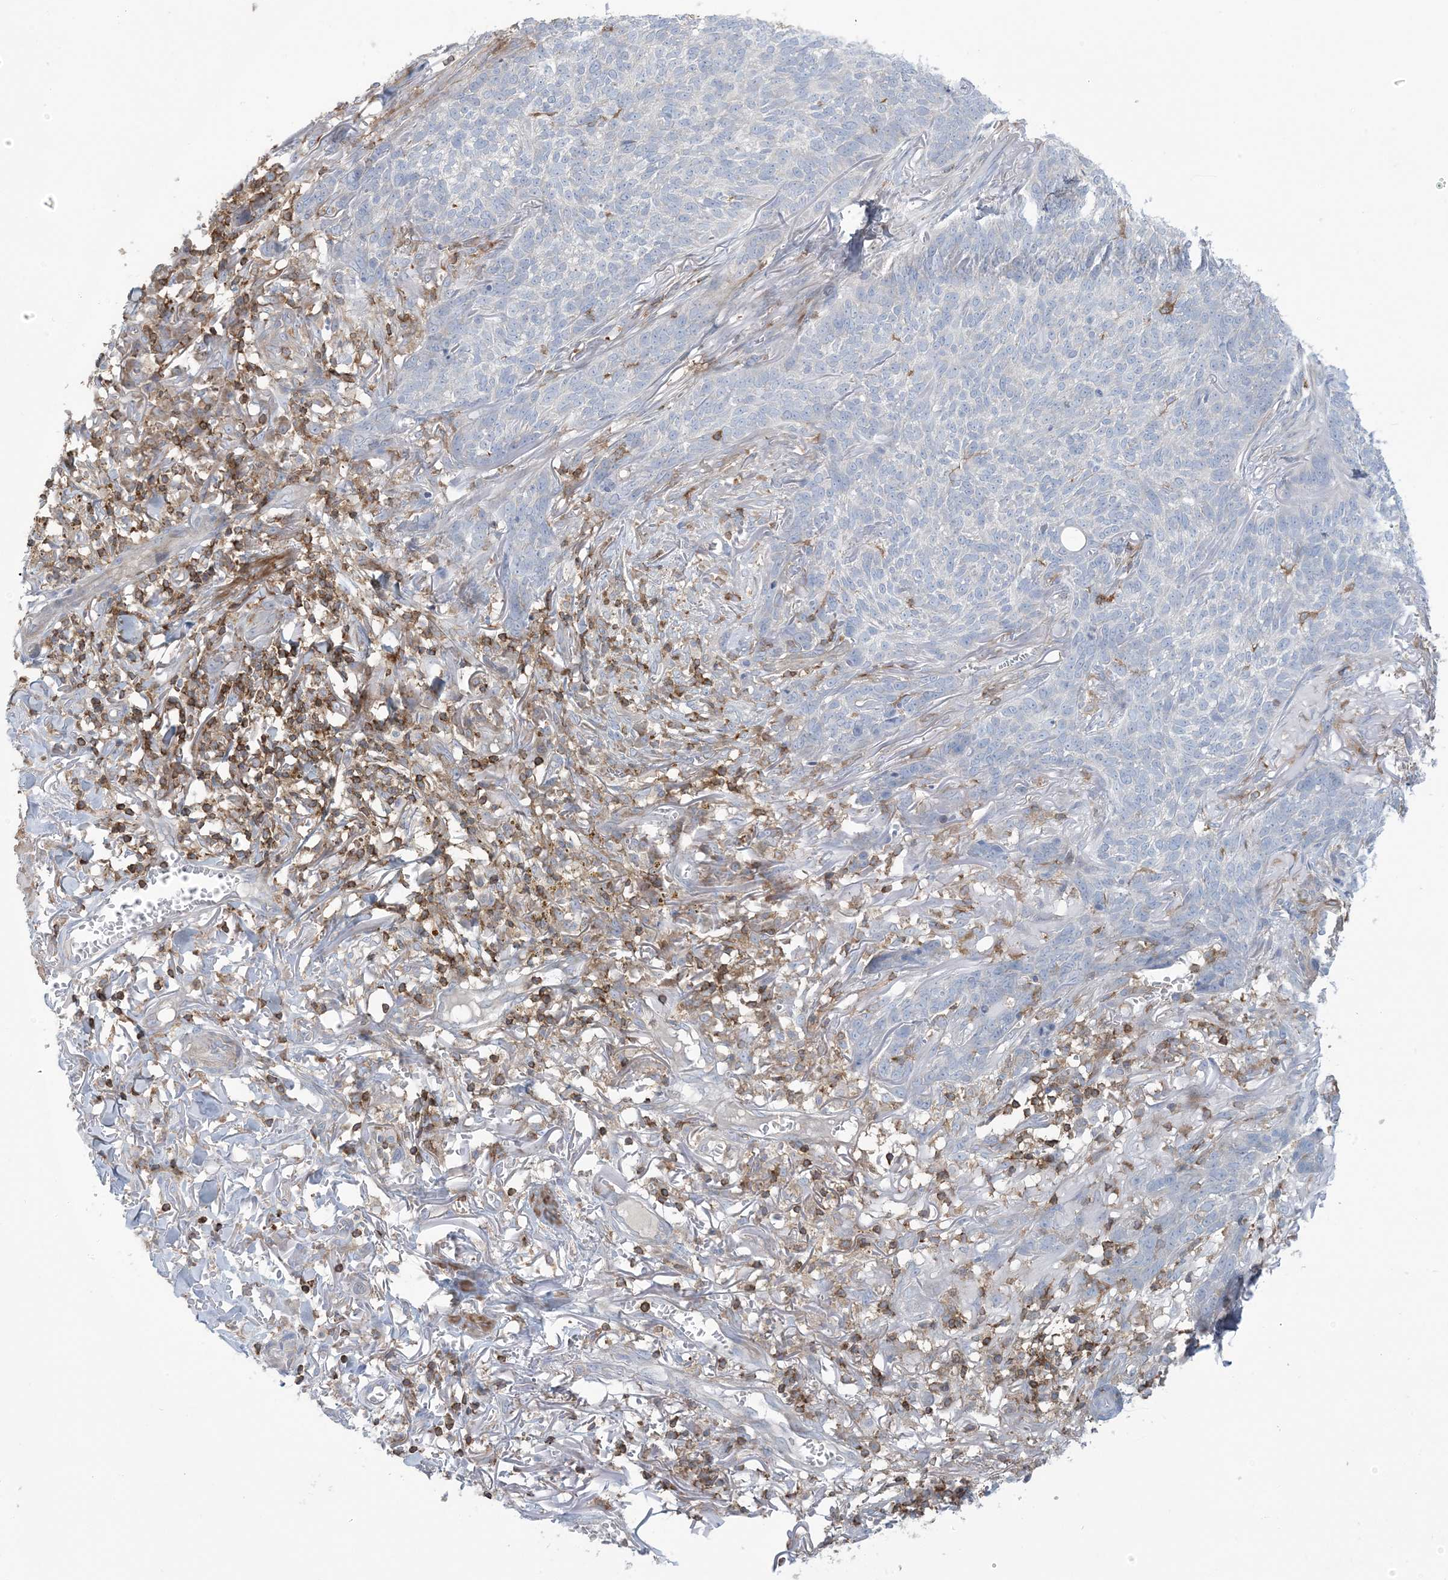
{"staining": {"intensity": "negative", "quantity": "none", "location": "none"}, "tissue": "skin cancer", "cell_type": "Tumor cells", "image_type": "cancer", "snomed": [{"axis": "morphology", "description": "Basal cell carcinoma"}, {"axis": "topography", "description": "Skin"}], "caption": "This micrograph is of skin basal cell carcinoma stained with immunohistochemistry (IHC) to label a protein in brown with the nuclei are counter-stained blue. There is no staining in tumor cells.", "gene": "ARHGAP30", "patient": {"sex": "male", "age": 85}}